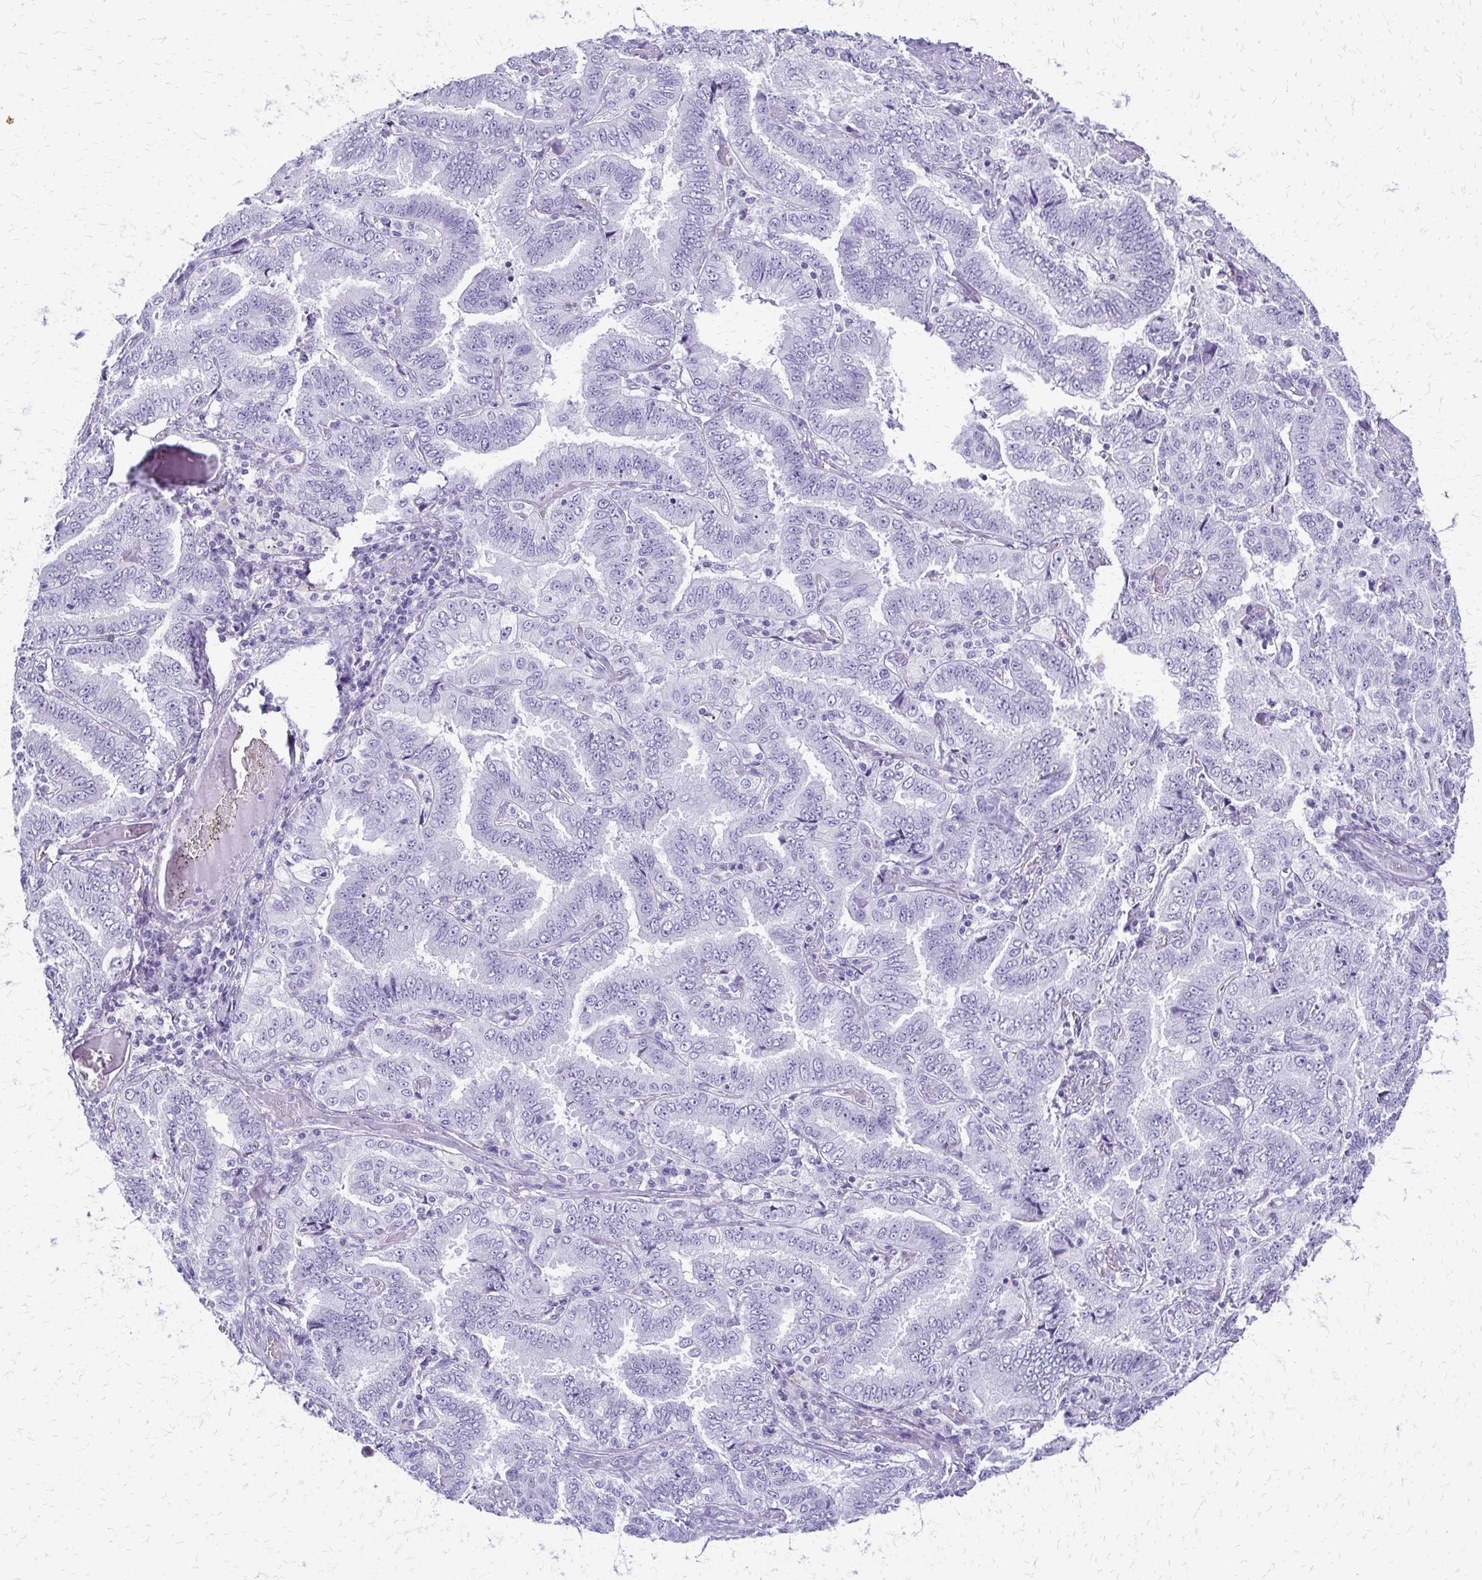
{"staining": {"intensity": "negative", "quantity": "none", "location": "none"}, "tissue": "lung cancer", "cell_type": "Tumor cells", "image_type": "cancer", "snomed": [{"axis": "morphology", "description": "Aneuploidy"}, {"axis": "morphology", "description": "Adenocarcinoma, NOS"}, {"axis": "morphology", "description": "Adenocarcinoma, metastatic, NOS"}, {"axis": "topography", "description": "Lymph node"}, {"axis": "topography", "description": "Lung"}], "caption": "A histopathology image of human lung cancer (adenocarcinoma) is negative for staining in tumor cells. The staining is performed using DAB (3,3'-diaminobenzidine) brown chromogen with nuclei counter-stained in using hematoxylin.", "gene": "FAM162B", "patient": {"sex": "female", "age": 48}}